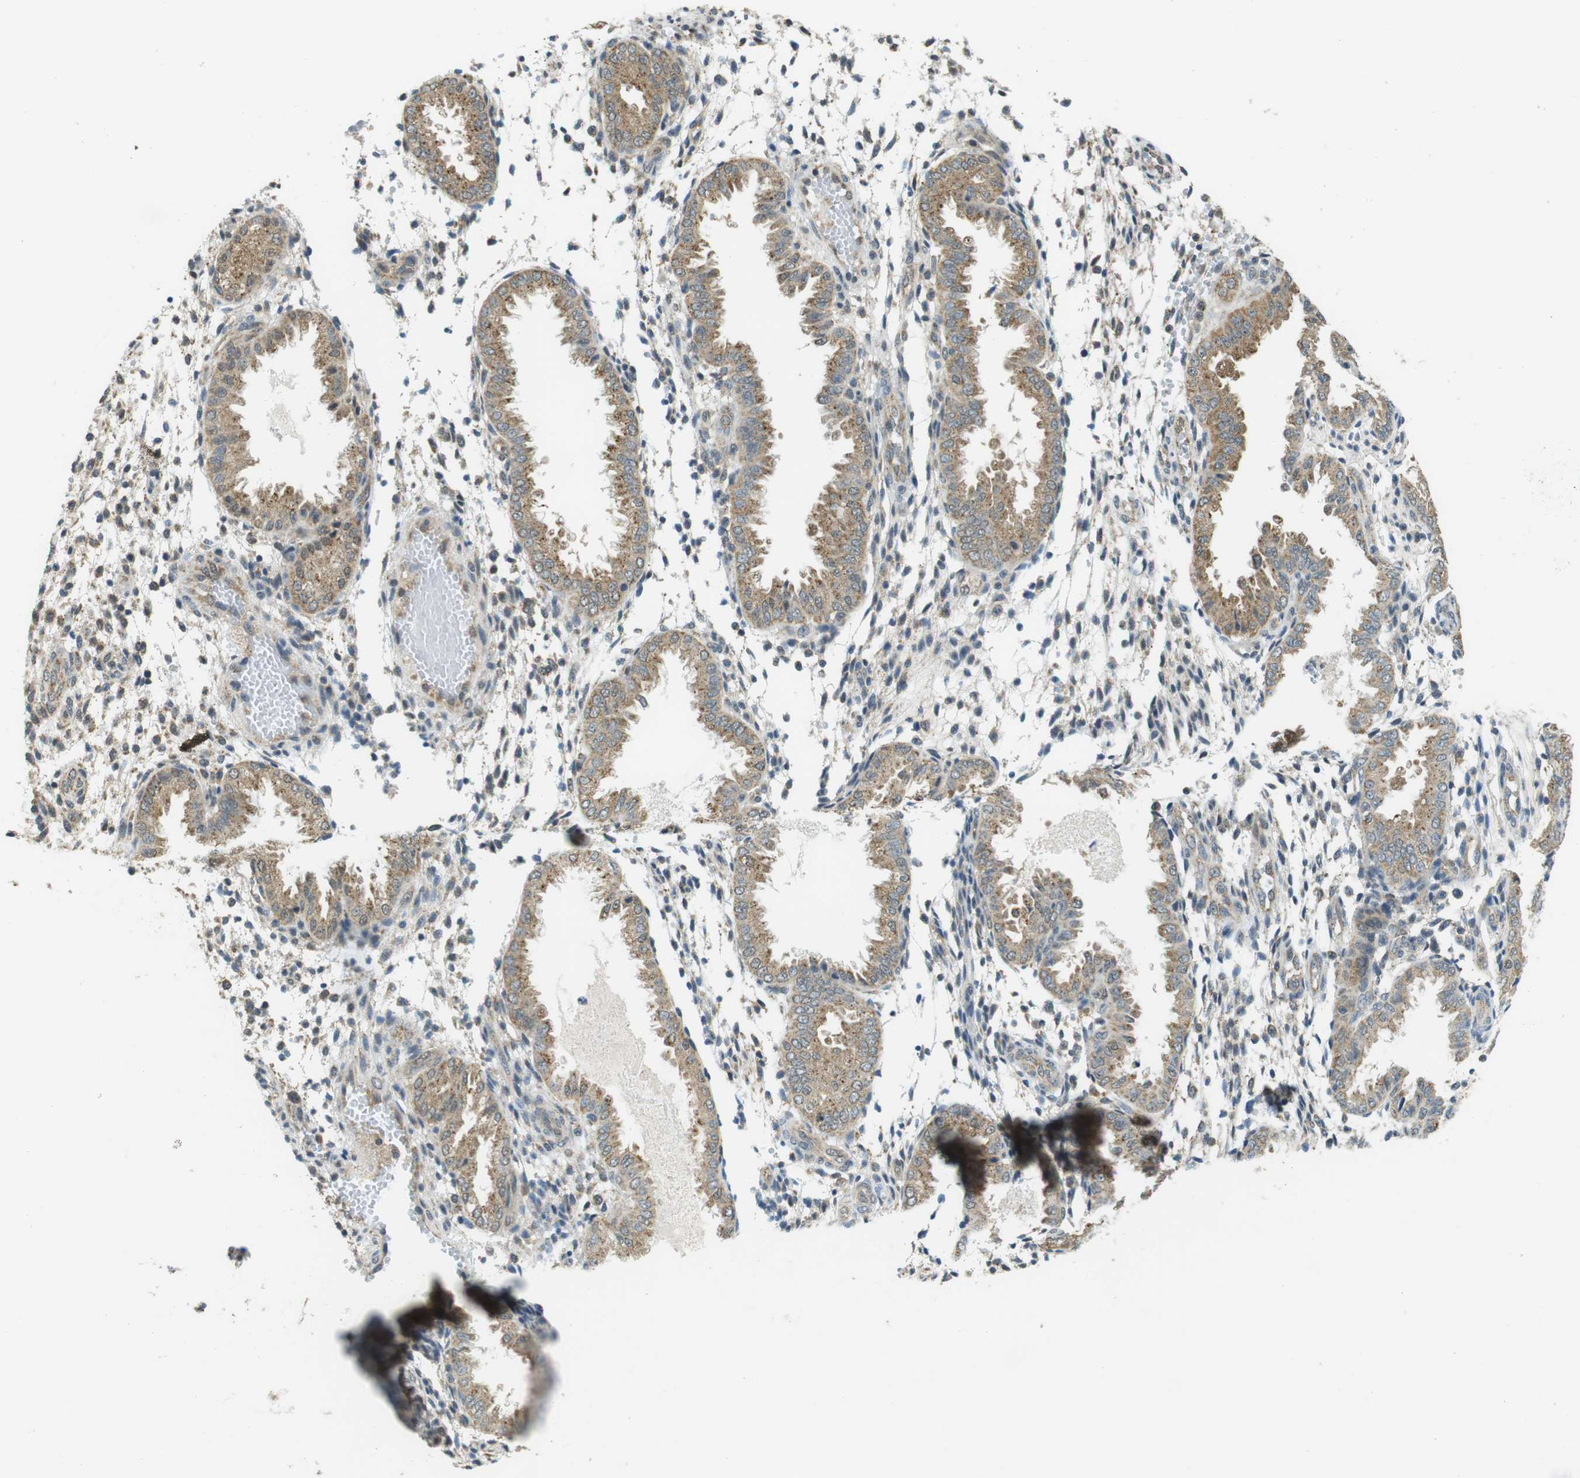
{"staining": {"intensity": "weak", "quantity": "<25%", "location": "cytoplasmic/membranous"}, "tissue": "endometrium", "cell_type": "Cells in endometrial stroma", "image_type": "normal", "snomed": [{"axis": "morphology", "description": "Normal tissue, NOS"}, {"axis": "topography", "description": "Endometrium"}], "caption": "Immunohistochemistry image of normal endometrium stained for a protein (brown), which exhibits no expression in cells in endometrial stroma.", "gene": "BRI3BP", "patient": {"sex": "female", "age": 33}}